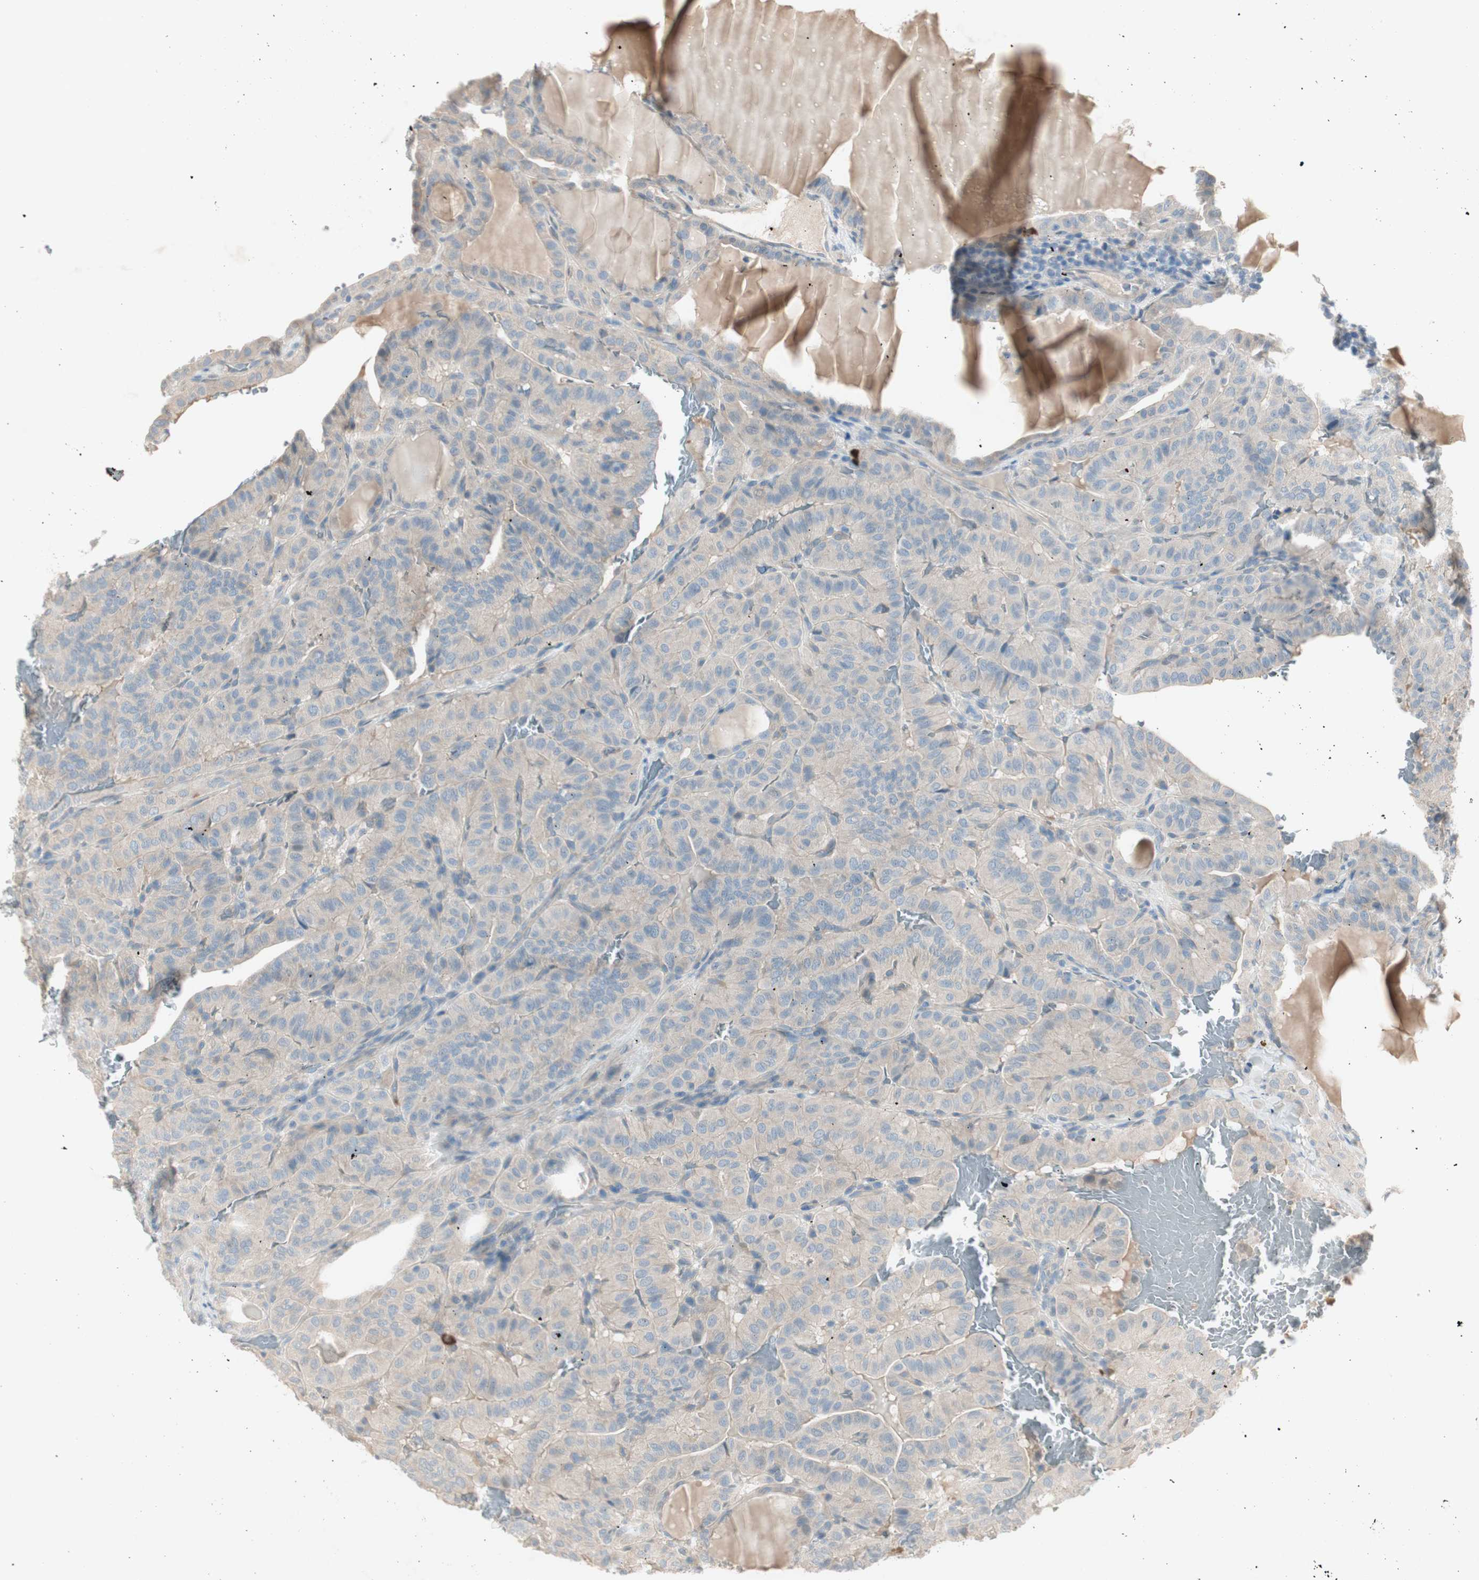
{"staining": {"intensity": "weak", "quantity": ">75%", "location": "cytoplasmic/membranous"}, "tissue": "thyroid cancer", "cell_type": "Tumor cells", "image_type": "cancer", "snomed": [{"axis": "morphology", "description": "Papillary adenocarcinoma, NOS"}, {"axis": "topography", "description": "Thyroid gland"}], "caption": "This is an image of IHC staining of thyroid cancer (papillary adenocarcinoma), which shows weak expression in the cytoplasmic/membranous of tumor cells.", "gene": "MAPRE3", "patient": {"sex": "male", "age": 77}}